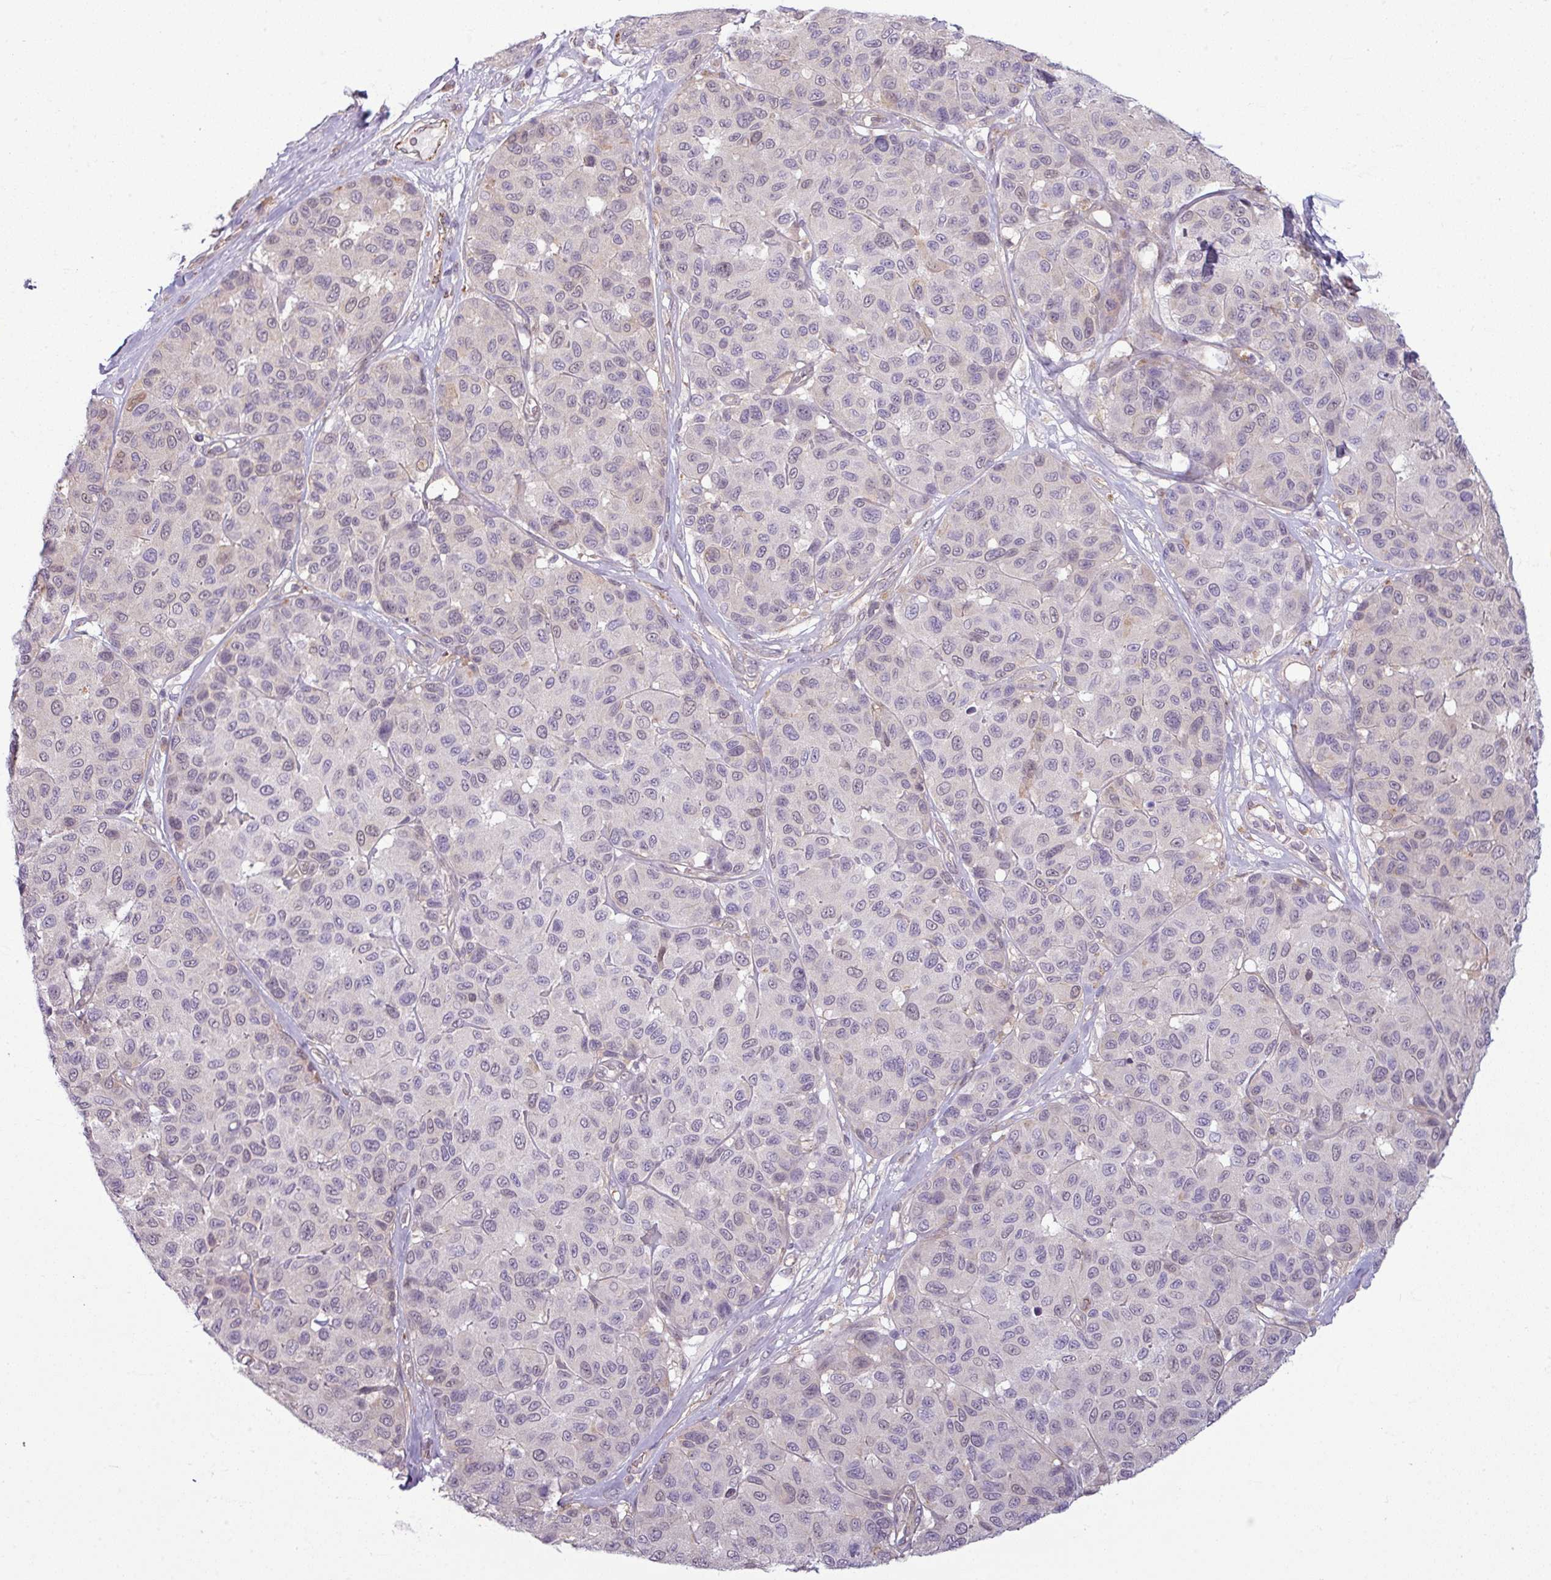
{"staining": {"intensity": "weak", "quantity": "<25%", "location": "nuclear"}, "tissue": "melanoma", "cell_type": "Tumor cells", "image_type": "cancer", "snomed": [{"axis": "morphology", "description": "Malignant melanoma, NOS"}, {"axis": "topography", "description": "Skin"}], "caption": "Tumor cells are negative for protein expression in human malignant melanoma.", "gene": "CCDC144A", "patient": {"sex": "female", "age": 66}}